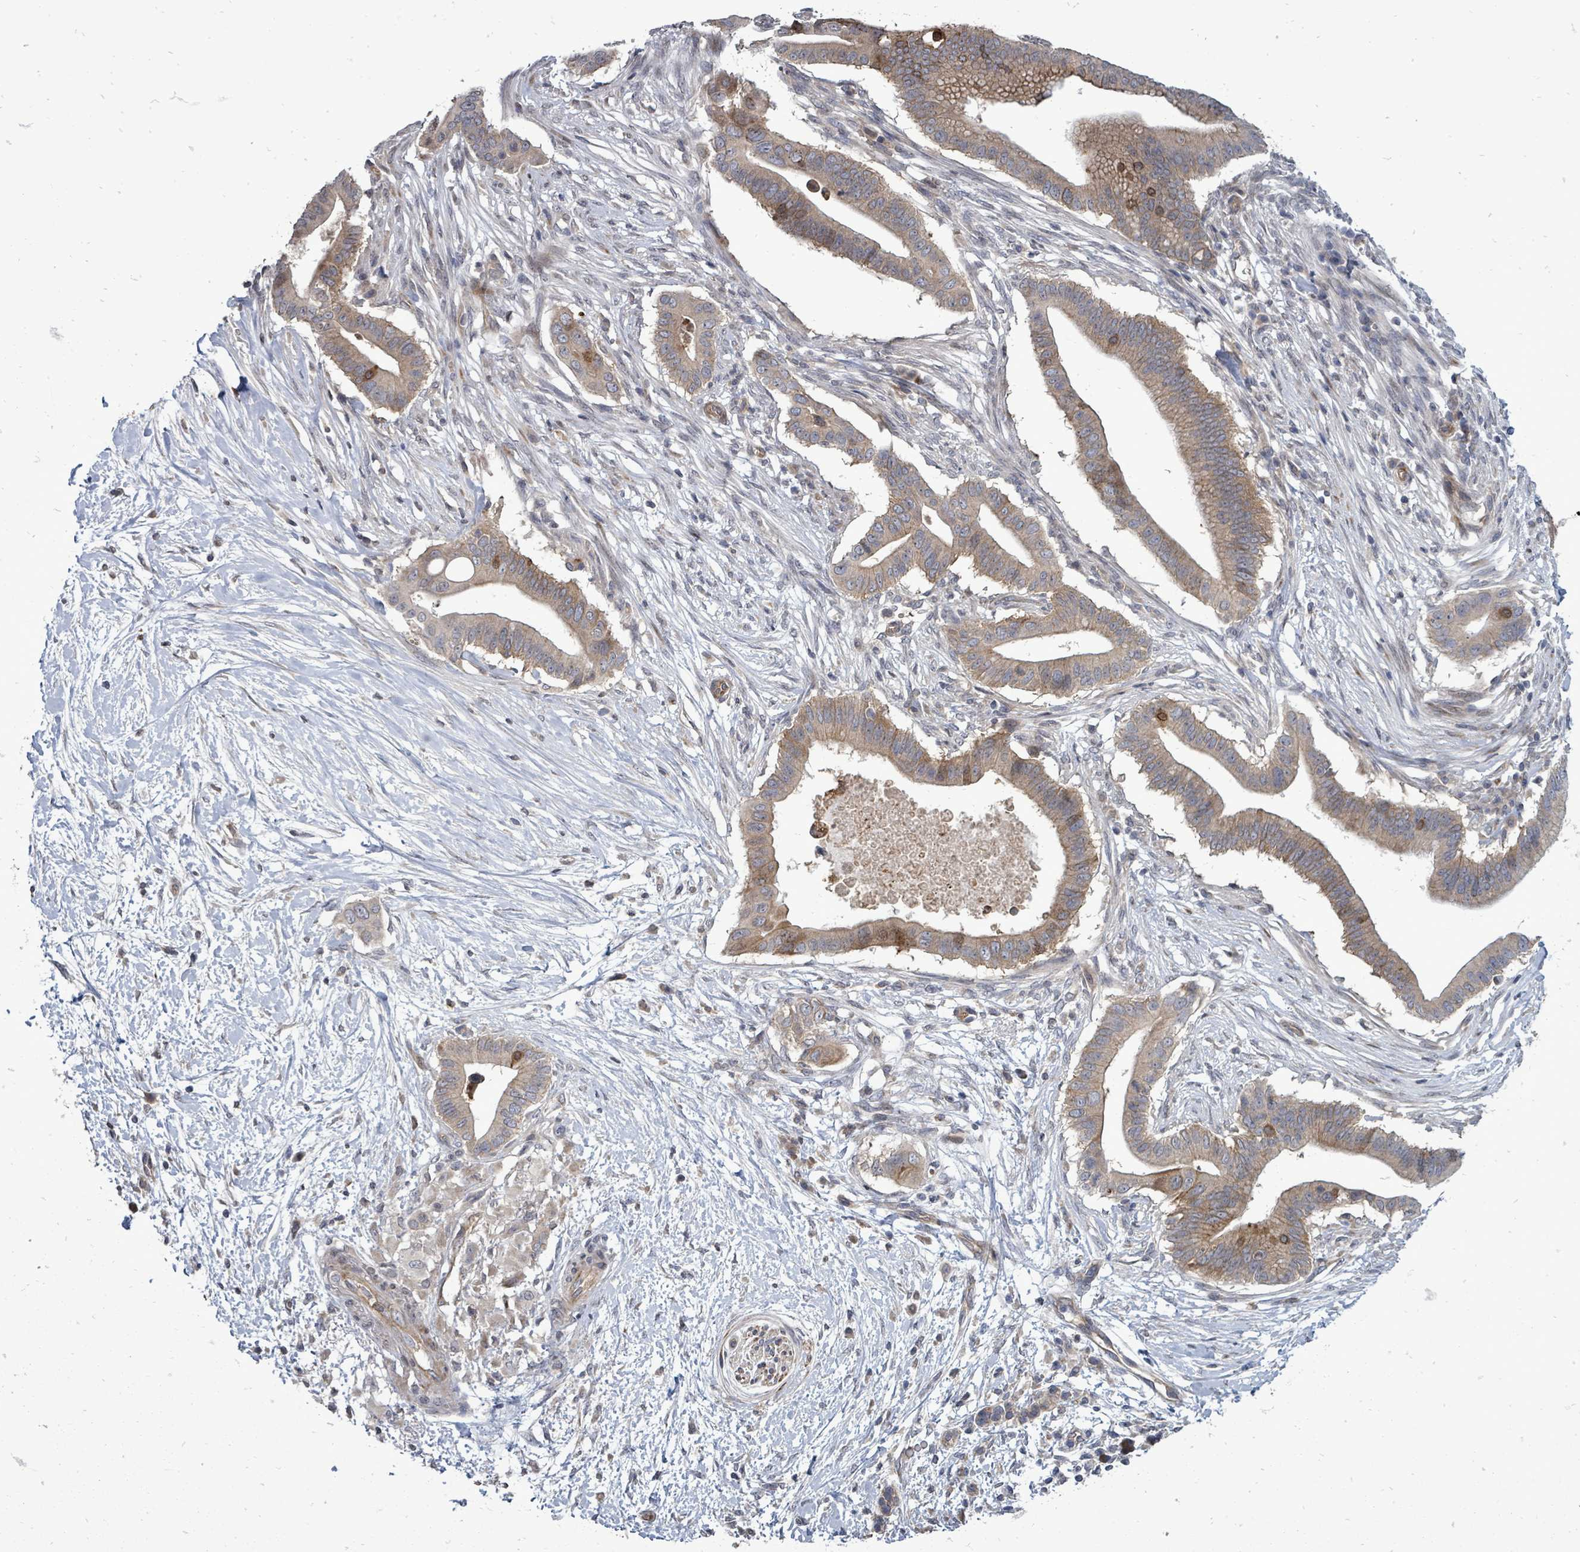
{"staining": {"intensity": "moderate", "quantity": ">75%", "location": "cytoplasmic/membranous"}, "tissue": "pancreatic cancer", "cell_type": "Tumor cells", "image_type": "cancer", "snomed": [{"axis": "morphology", "description": "Adenocarcinoma, NOS"}, {"axis": "topography", "description": "Pancreas"}], "caption": "Pancreatic cancer stained with DAB (3,3'-diaminobenzidine) IHC exhibits medium levels of moderate cytoplasmic/membranous staining in about >75% of tumor cells.", "gene": "RALGAPB", "patient": {"sex": "male", "age": 68}}